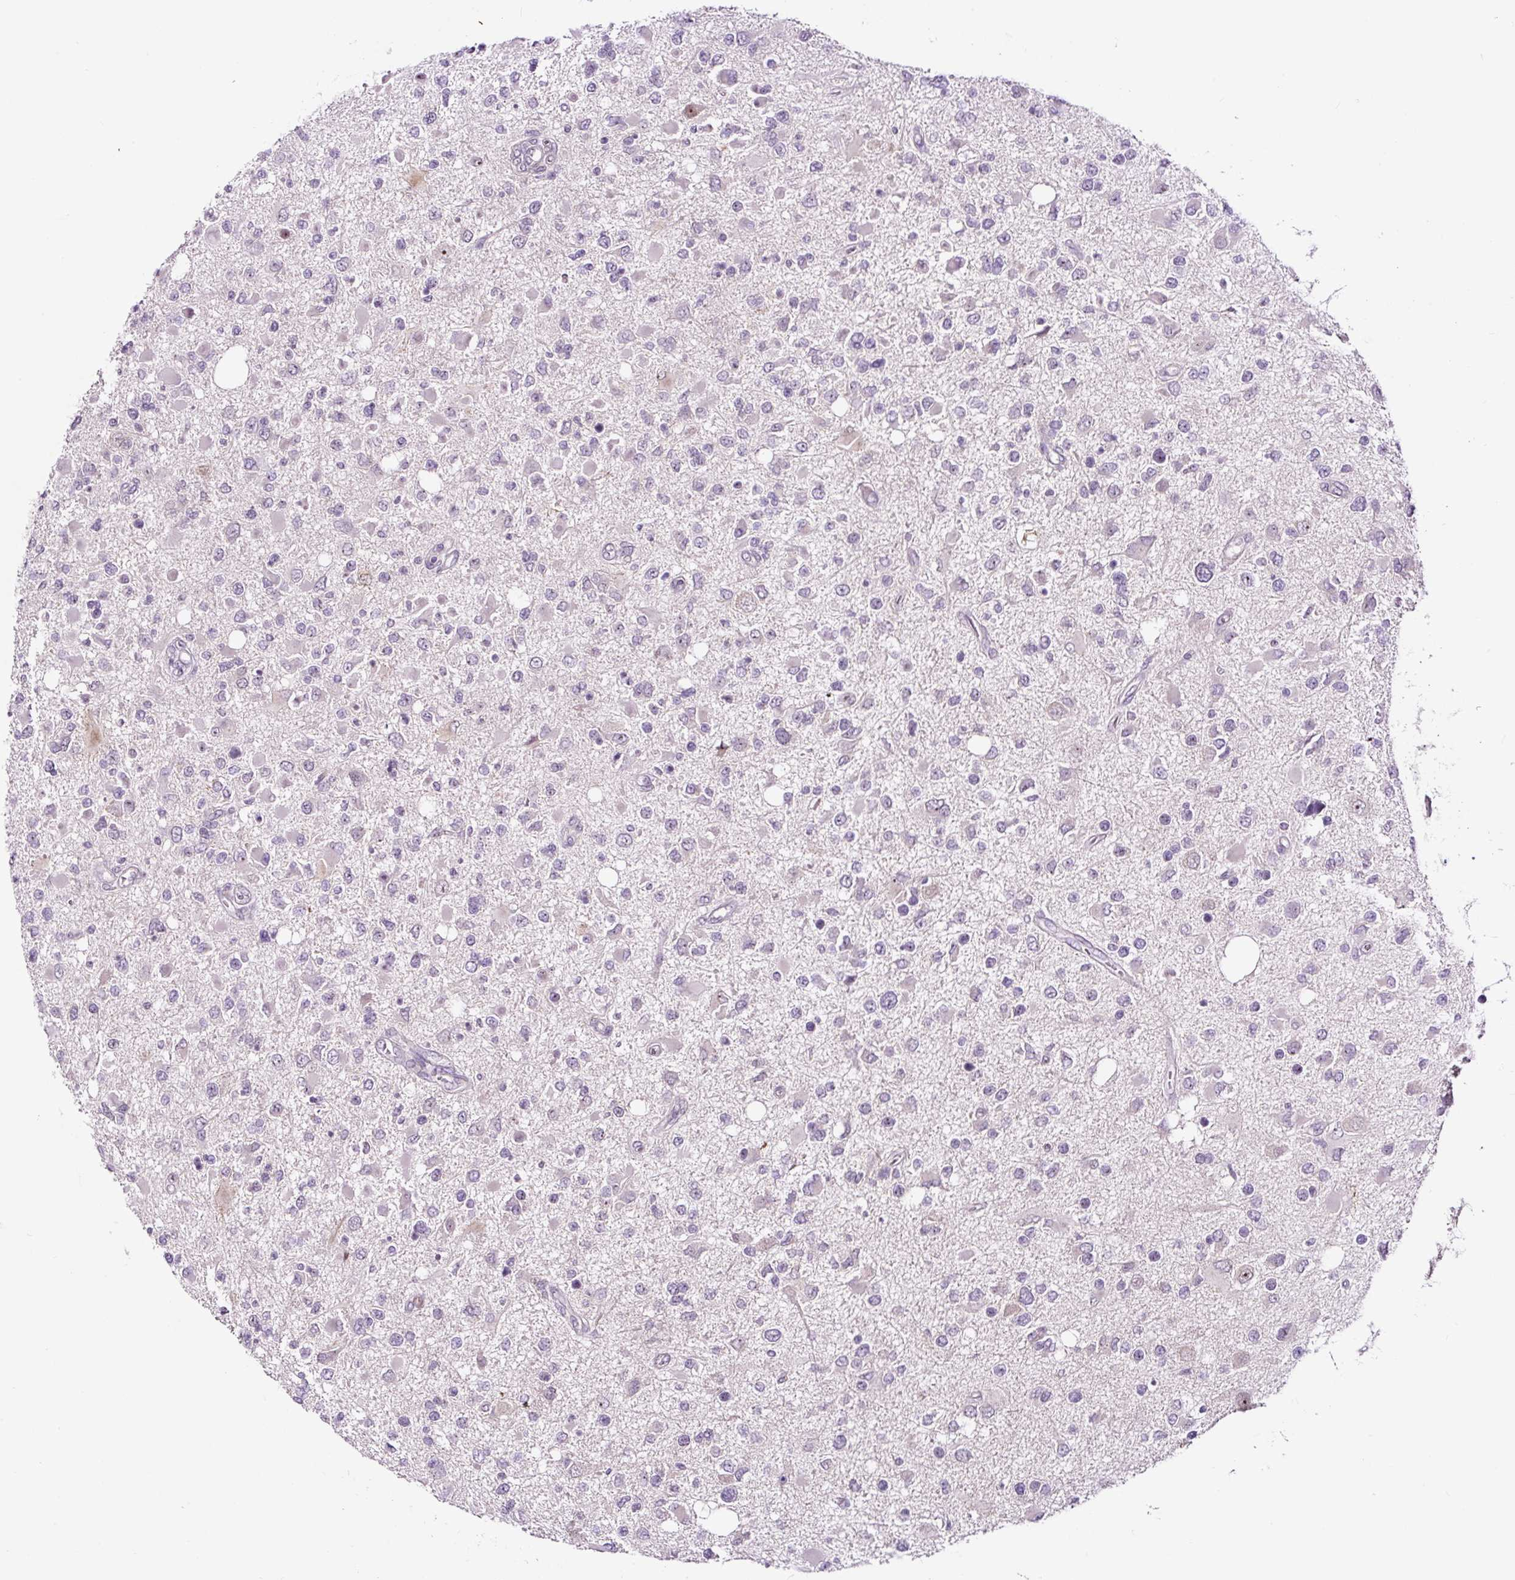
{"staining": {"intensity": "negative", "quantity": "none", "location": "none"}, "tissue": "glioma", "cell_type": "Tumor cells", "image_type": "cancer", "snomed": [{"axis": "morphology", "description": "Glioma, malignant, High grade"}, {"axis": "topography", "description": "Brain"}], "caption": "DAB immunohistochemical staining of human glioma exhibits no significant positivity in tumor cells.", "gene": "NOM1", "patient": {"sex": "male", "age": 53}}